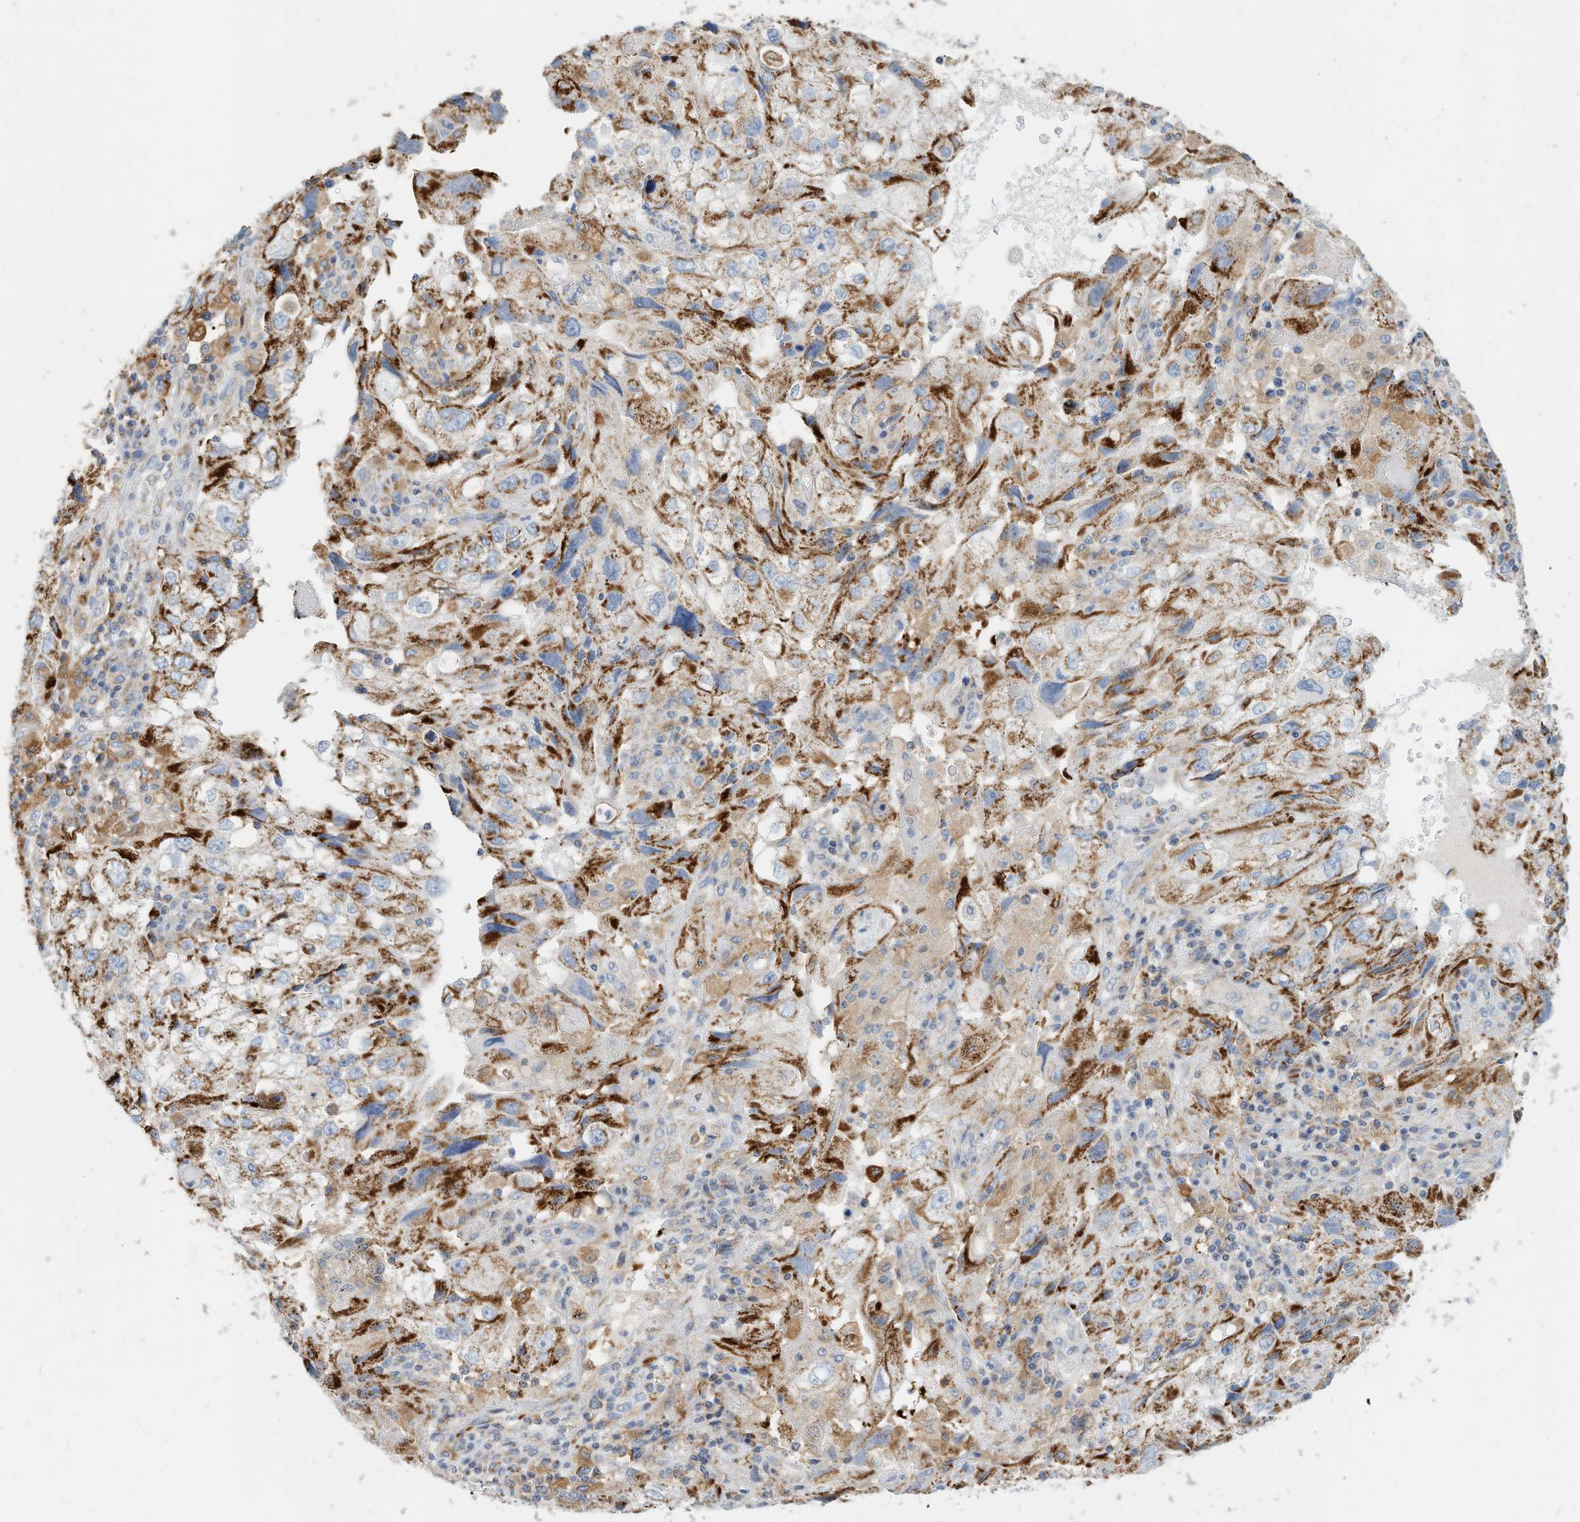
{"staining": {"intensity": "moderate", "quantity": ">75%", "location": "cytoplasmic/membranous"}, "tissue": "endometrial cancer", "cell_type": "Tumor cells", "image_type": "cancer", "snomed": [{"axis": "morphology", "description": "Adenocarcinoma, NOS"}, {"axis": "topography", "description": "Endometrium"}], "caption": "Moderate cytoplasmic/membranous expression for a protein is present in approximately >75% of tumor cells of endometrial cancer (adenocarcinoma) using immunohistochemistry (IHC).", "gene": "RHOH", "patient": {"sex": "female", "age": 49}}